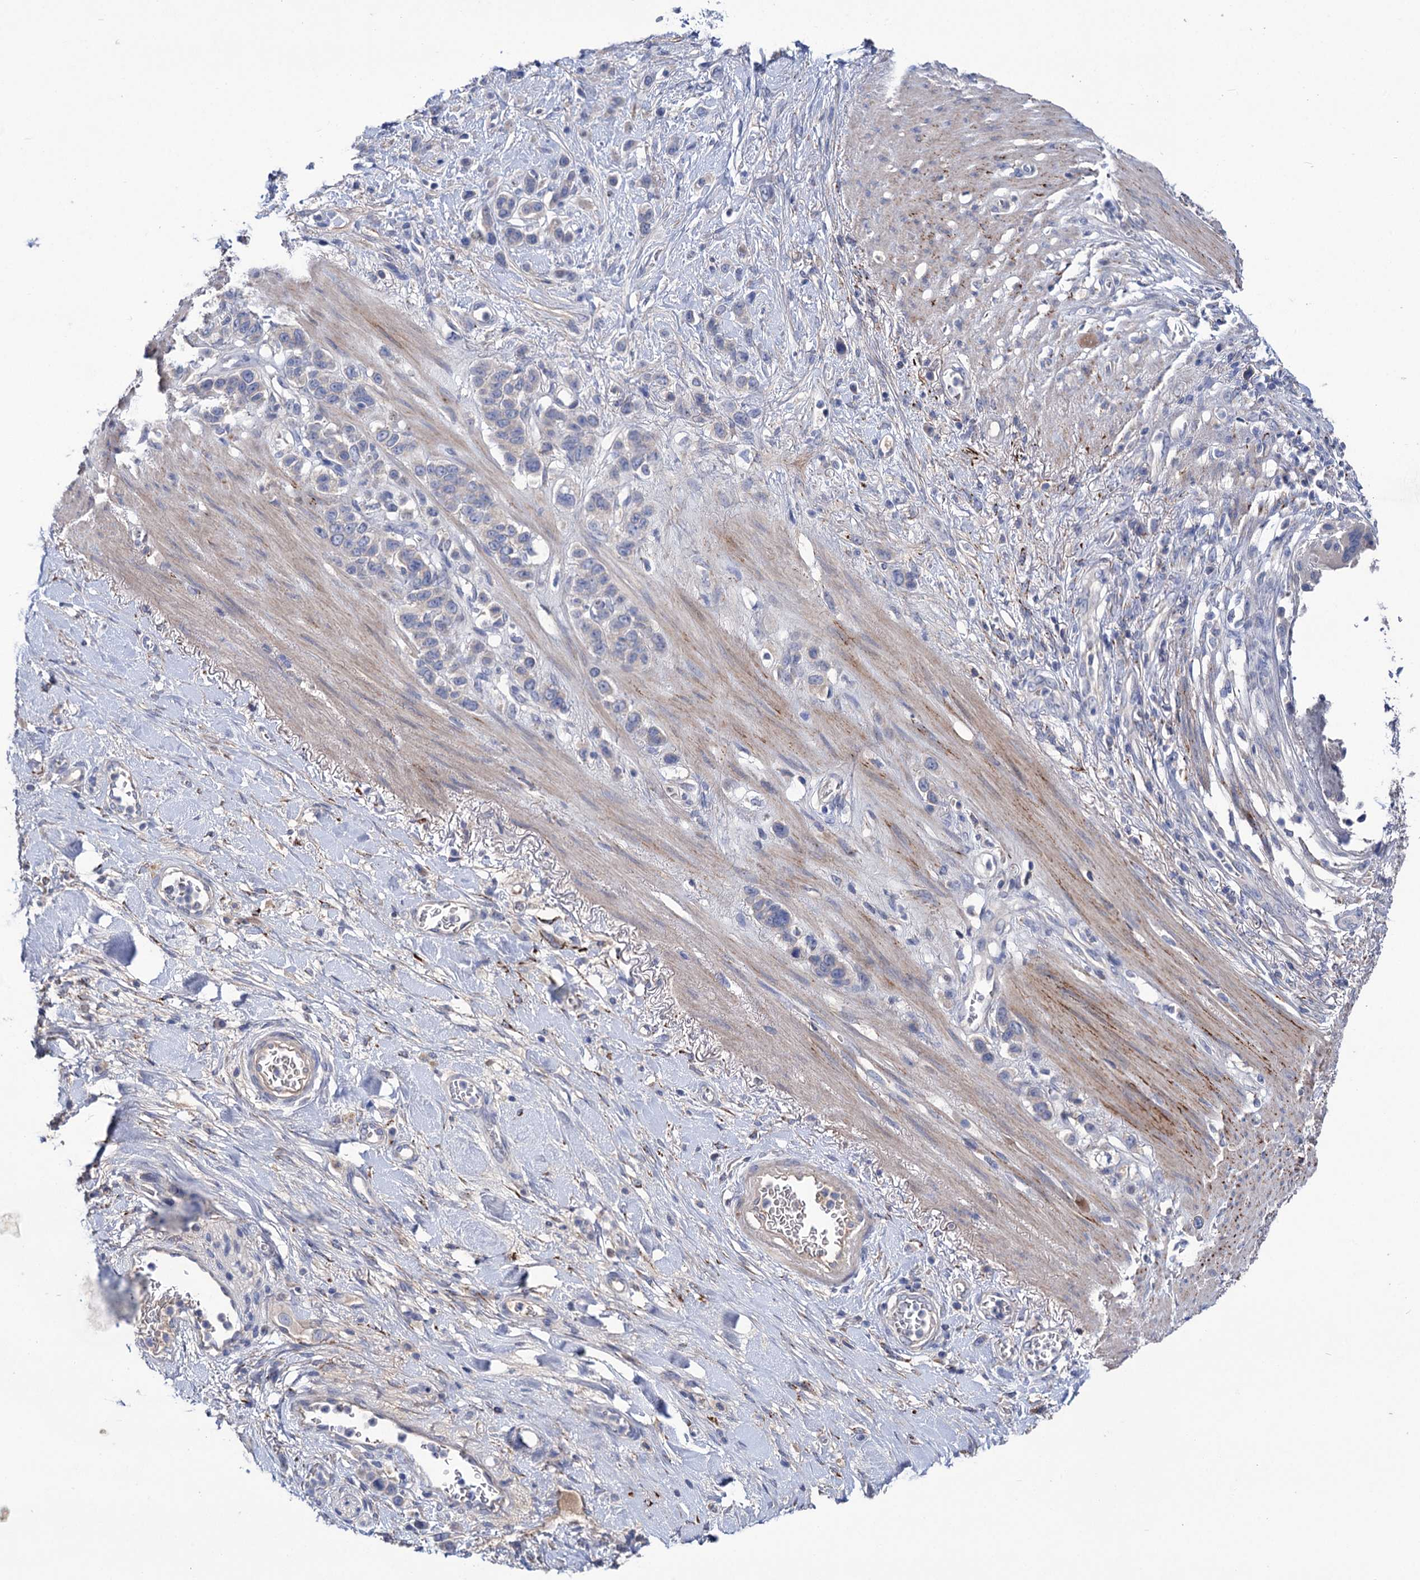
{"staining": {"intensity": "negative", "quantity": "none", "location": "none"}, "tissue": "stomach cancer", "cell_type": "Tumor cells", "image_type": "cancer", "snomed": [{"axis": "morphology", "description": "Adenocarcinoma, NOS"}, {"axis": "morphology", "description": "Adenocarcinoma, High grade"}, {"axis": "topography", "description": "Stomach, upper"}, {"axis": "topography", "description": "Stomach, lower"}], "caption": "IHC micrograph of neoplastic tissue: human stomach adenocarcinoma (high-grade) stained with DAB (3,3'-diaminobenzidine) exhibits no significant protein staining in tumor cells.", "gene": "PPP1R32", "patient": {"sex": "female", "age": 65}}